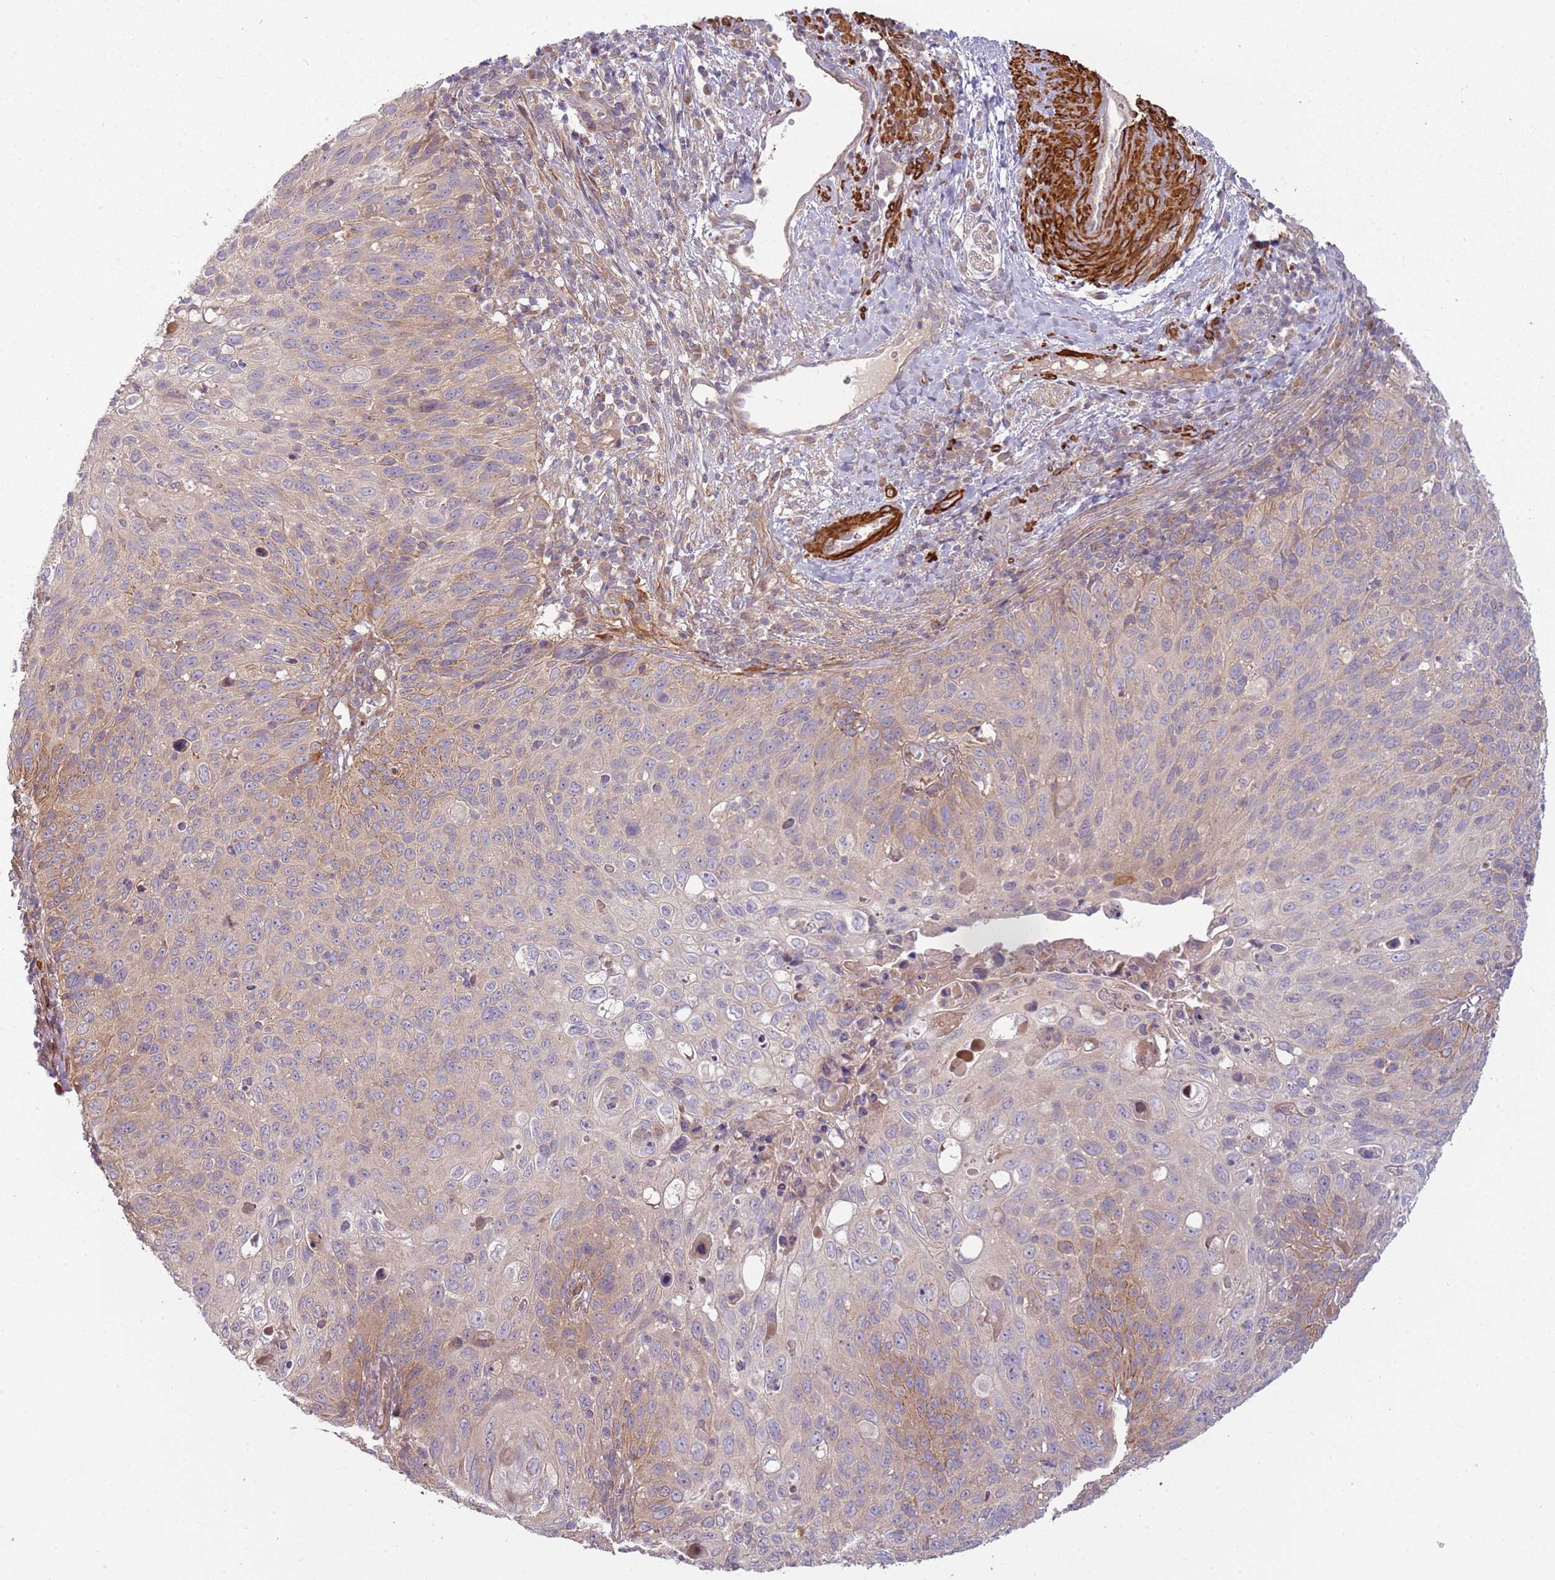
{"staining": {"intensity": "weak", "quantity": "25%-75%", "location": "cytoplasmic/membranous"}, "tissue": "cervical cancer", "cell_type": "Tumor cells", "image_type": "cancer", "snomed": [{"axis": "morphology", "description": "Squamous cell carcinoma, NOS"}, {"axis": "topography", "description": "Cervix"}], "caption": "Immunohistochemical staining of human squamous cell carcinoma (cervical) reveals low levels of weak cytoplasmic/membranous protein staining in about 25%-75% of tumor cells. The staining is performed using DAB brown chromogen to label protein expression. The nuclei are counter-stained blue using hematoxylin.", "gene": "RNF128", "patient": {"sex": "female", "age": 70}}